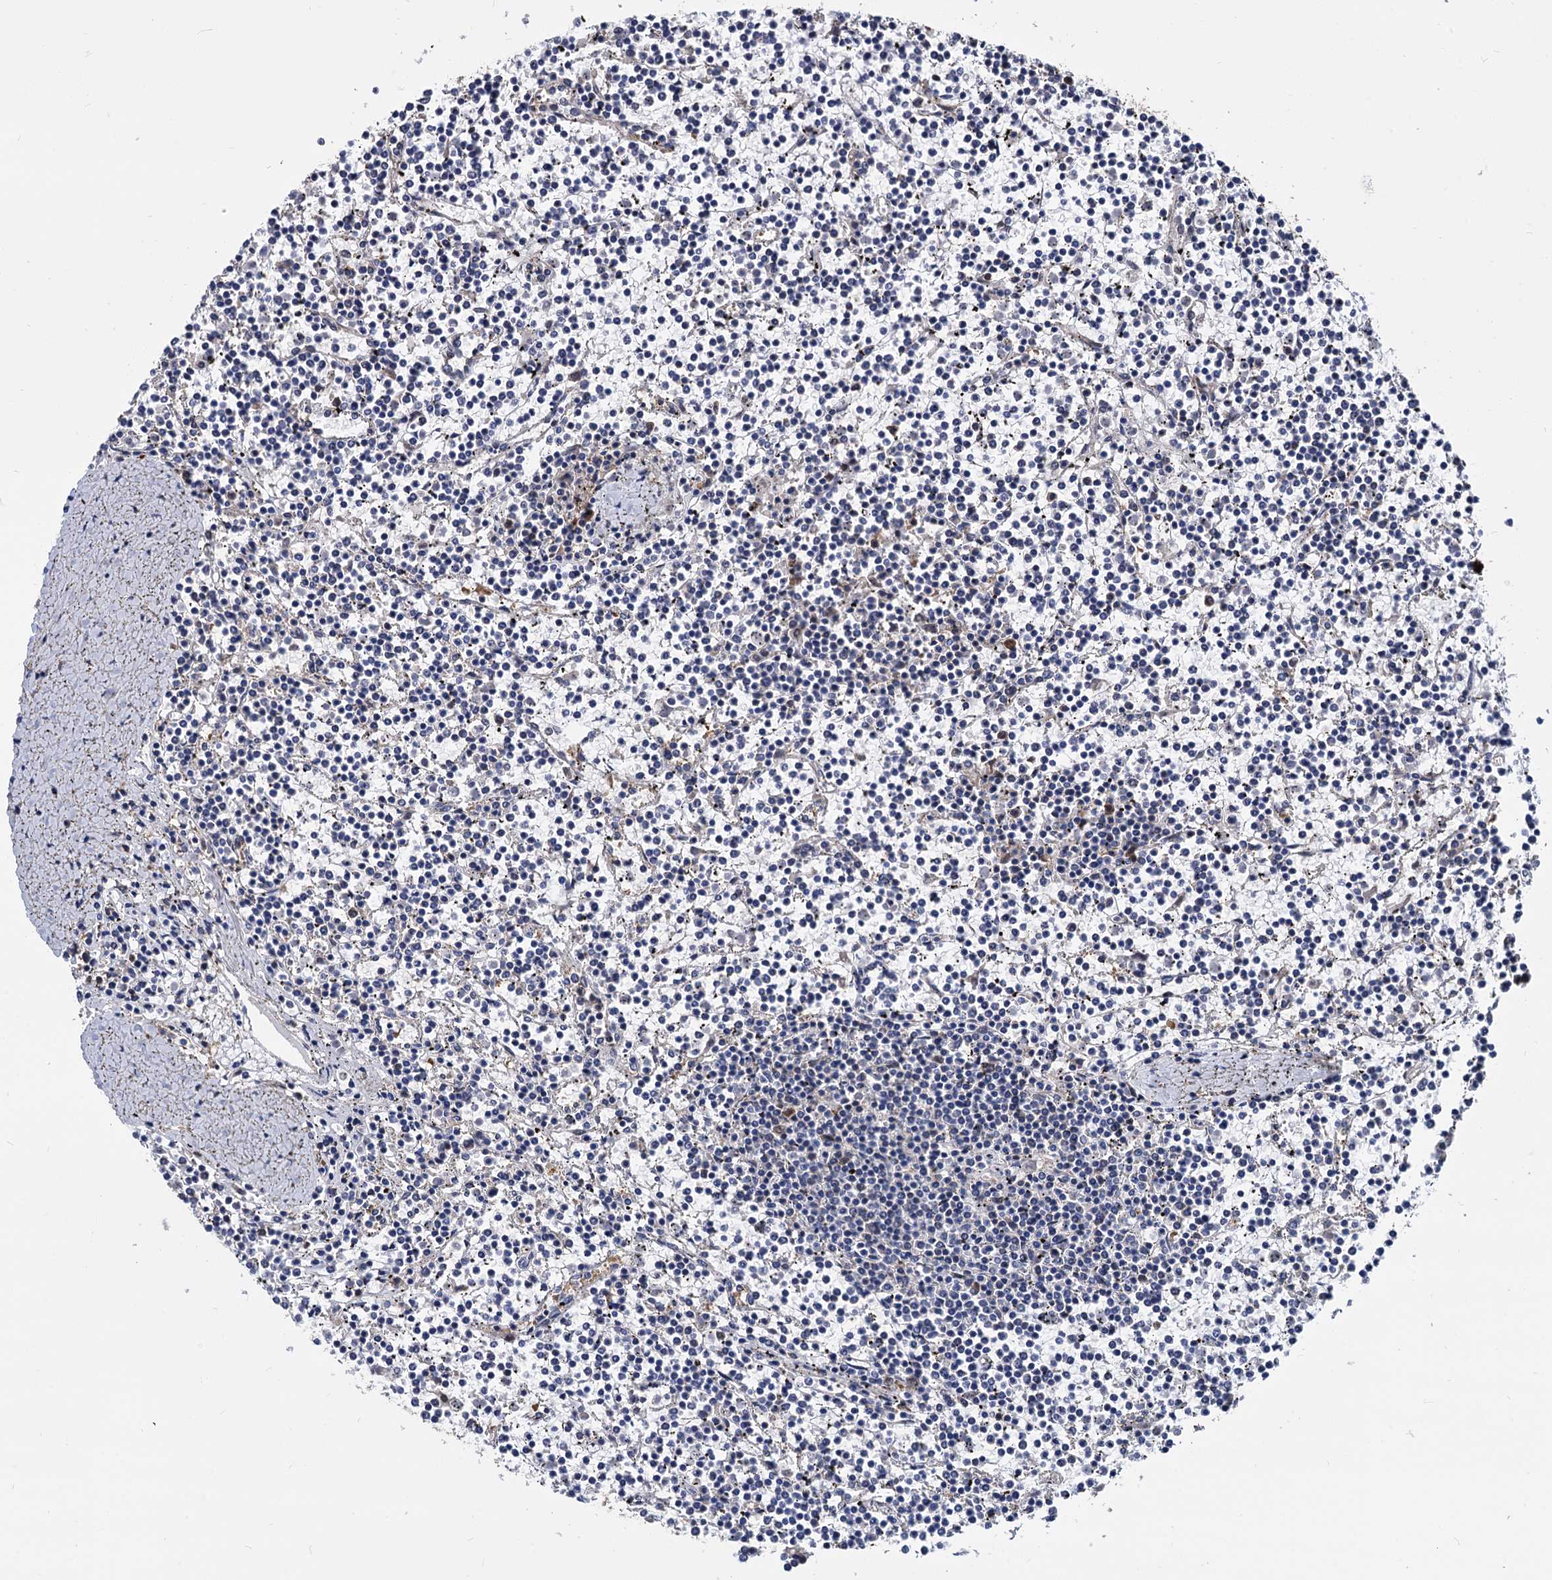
{"staining": {"intensity": "negative", "quantity": "none", "location": "none"}, "tissue": "lymphoma", "cell_type": "Tumor cells", "image_type": "cancer", "snomed": [{"axis": "morphology", "description": "Malignant lymphoma, non-Hodgkin's type, Low grade"}, {"axis": "topography", "description": "Spleen"}], "caption": "Immunohistochemistry (IHC) image of lymphoma stained for a protein (brown), which shows no staining in tumor cells. Nuclei are stained in blue.", "gene": "PSMD4", "patient": {"sex": "female", "age": 19}}